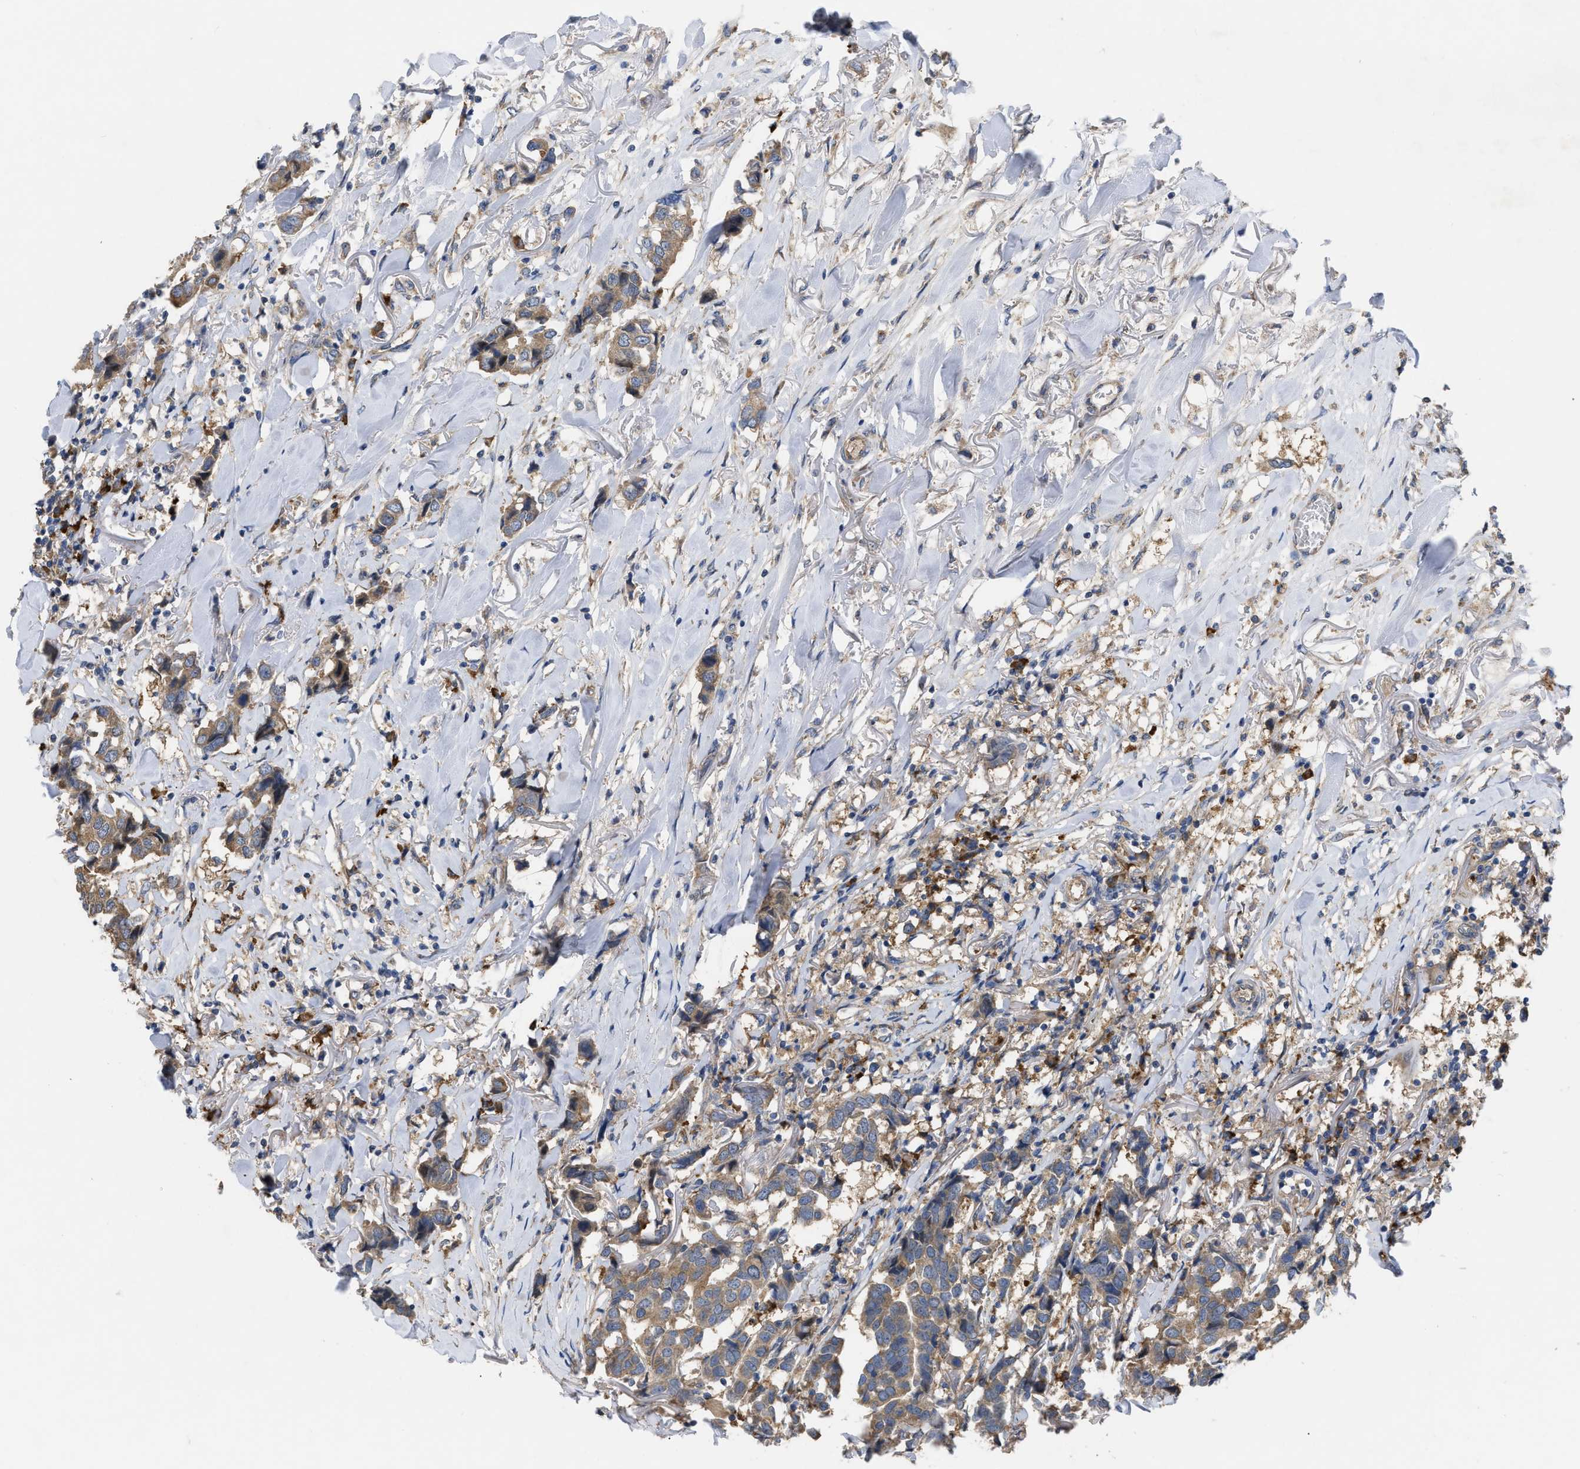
{"staining": {"intensity": "moderate", "quantity": ">75%", "location": "cytoplasmic/membranous"}, "tissue": "breast cancer", "cell_type": "Tumor cells", "image_type": "cancer", "snomed": [{"axis": "morphology", "description": "Duct carcinoma"}, {"axis": "topography", "description": "Breast"}], "caption": "An image of human breast intraductal carcinoma stained for a protein shows moderate cytoplasmic/membranous brown staining in tumor cells.", "gene": "TMEM131", "patient": {"sex": "female", "age": 80}}